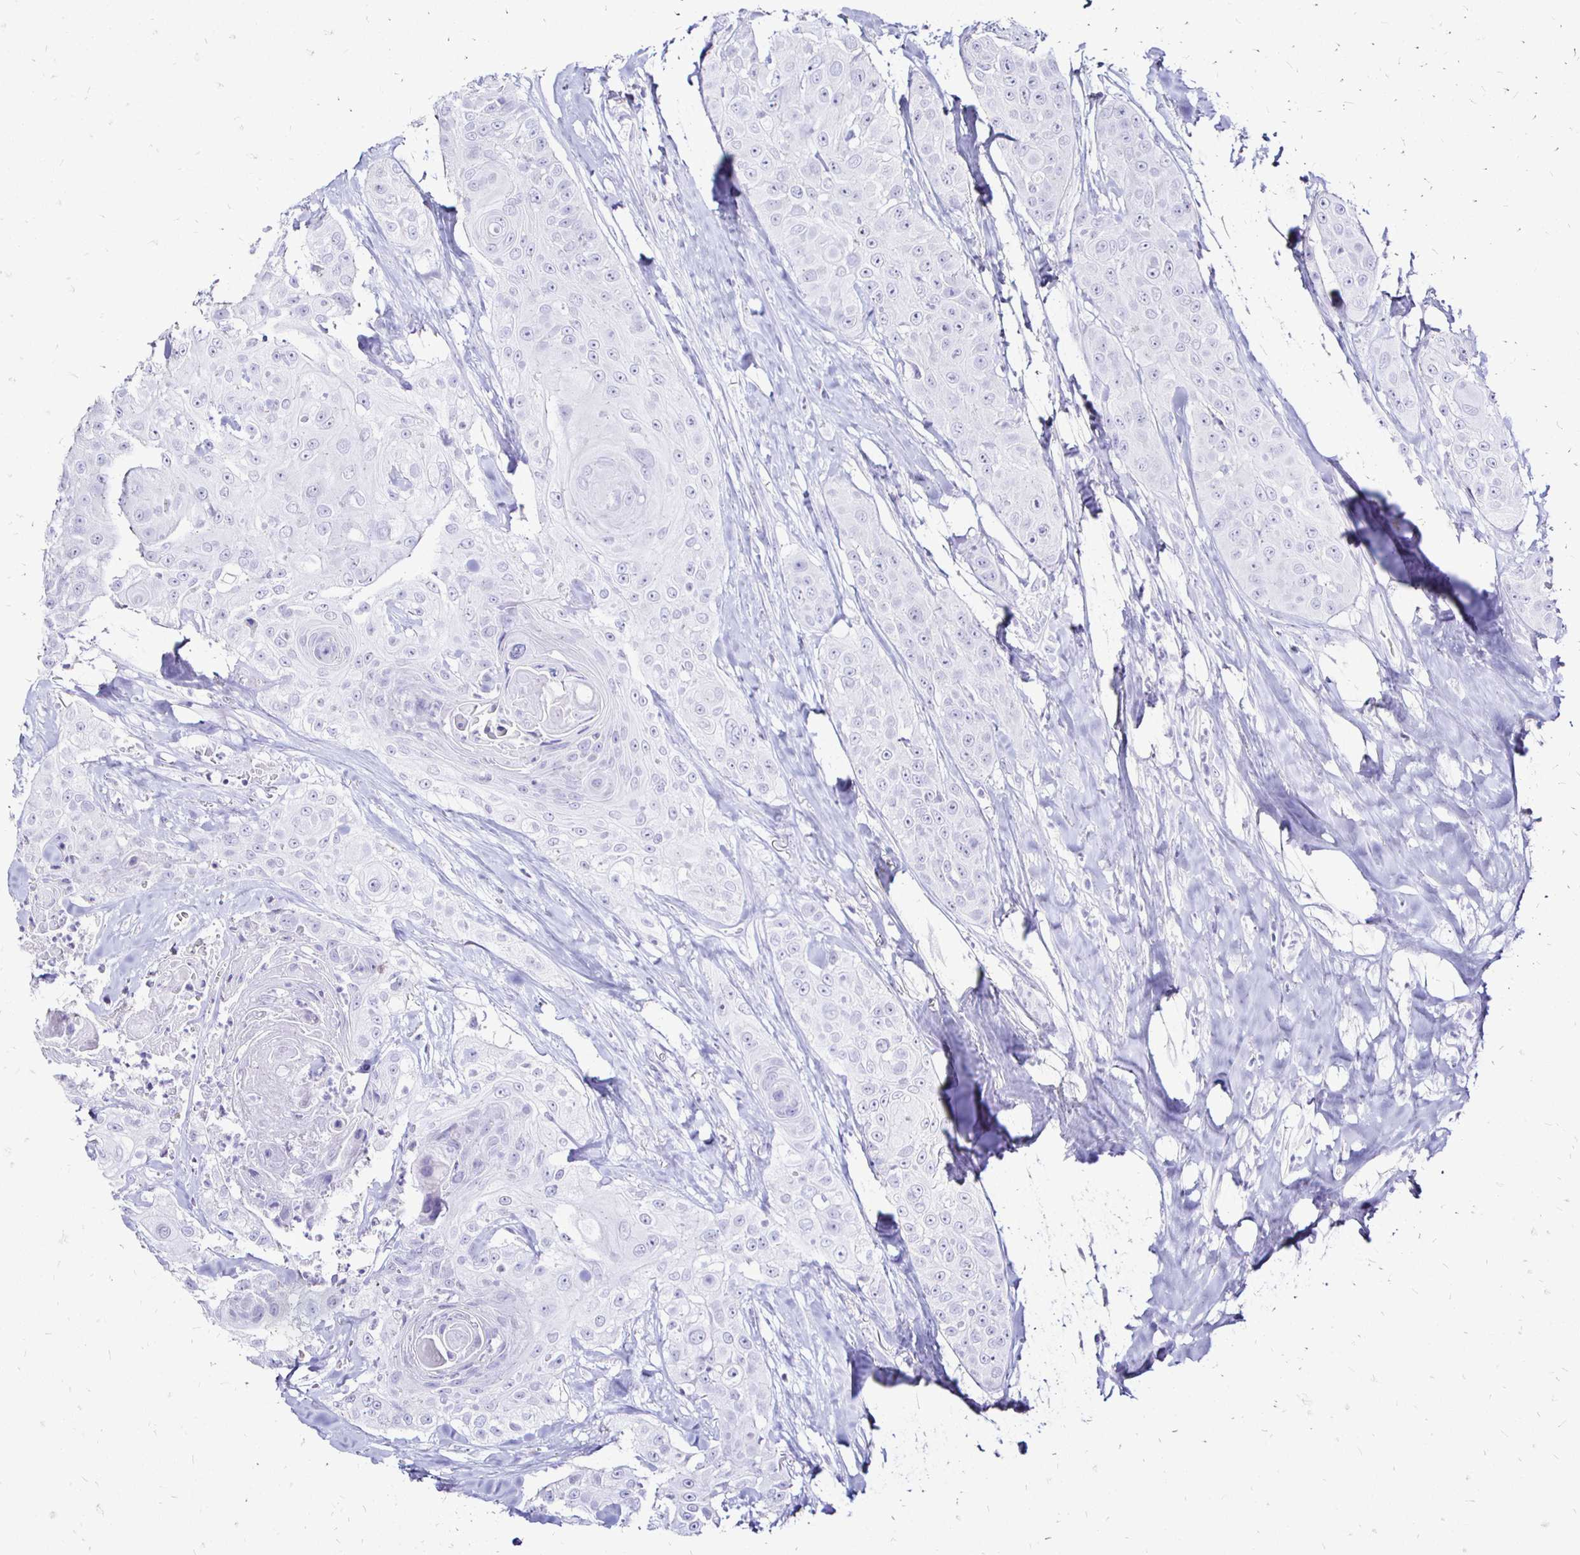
{"staining": {"intensity": "negative", "quantity": "none", "location": "none"}, "tissue": "head and neck cancer", "cell_type": "Tumor cells", "image_type": "cancer", "snomed": [{"axis": "morphology", "description": "Squamous cell carcinoma, NOS"}, {"axis": "topography", "description": "Head-Neck"}], "caption": "IHC of human head and neck cancer (squamous cell carcinoma) reveals no expression in tumor cells.", "gene": "IRGC", "patient": {"sex": "male", "age": 83}}